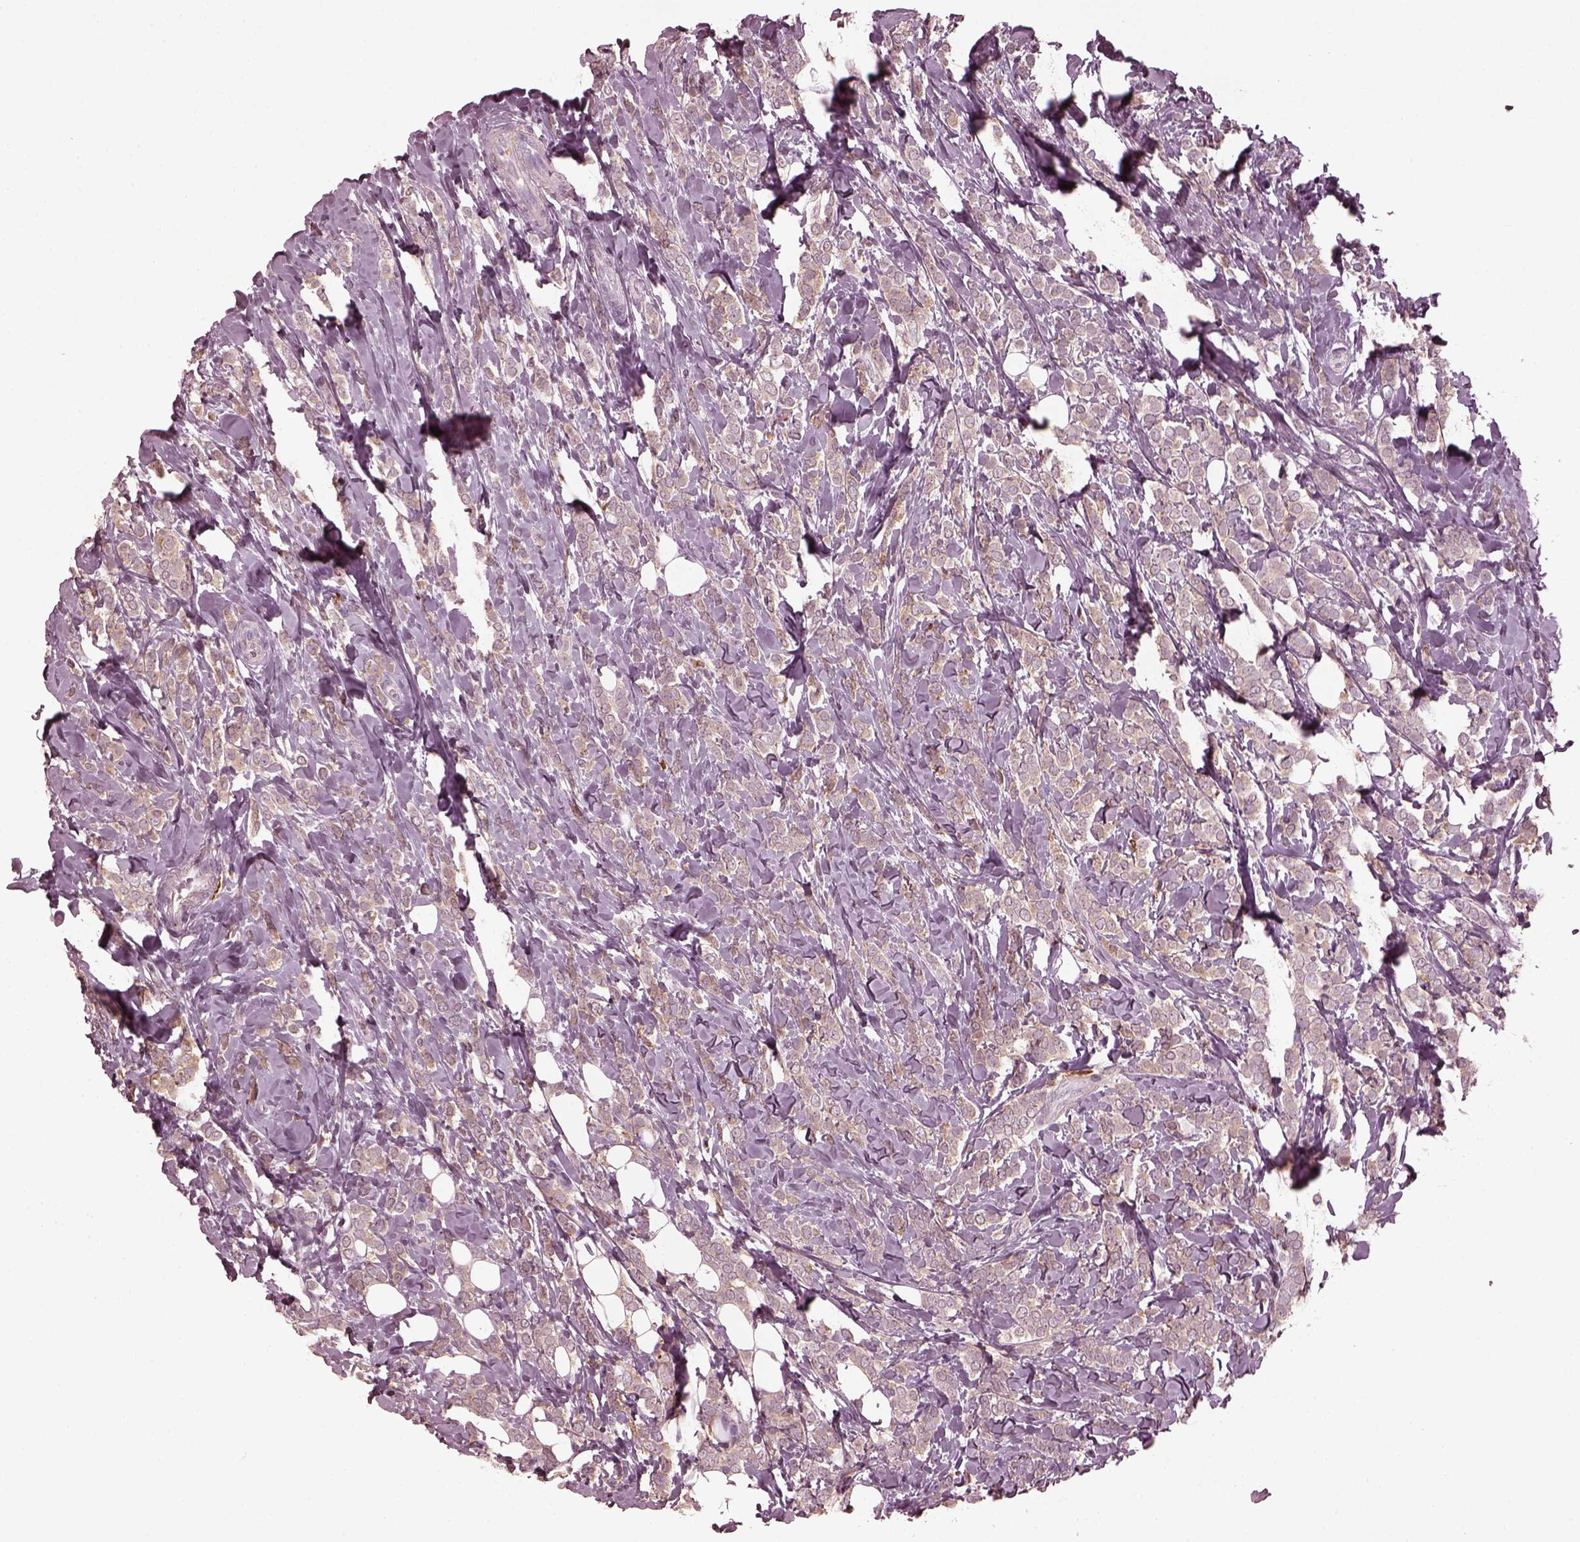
{"staining": {"intensity": "weak", "quantity": ">75%", "location": "cytoplasmic/membranous"}, "tissue": "breast cancer", "cell_type": "Tumor cells", "image_type": "cancer", "snomed": [{"axis": "morphology", "description": "Lobular carcinoma"}, {"axis": "topography", "description": "Breast"}], "caption": "Immunohistochemical staining of breast cancer (lobular carcinoma) demonstrates low levels of weak cytoplasmic/membranous protein expression in approximately >75% of tumor cells.", "gene": "PSTPIP2", "patient": {"sex": "female", "age": 49}}